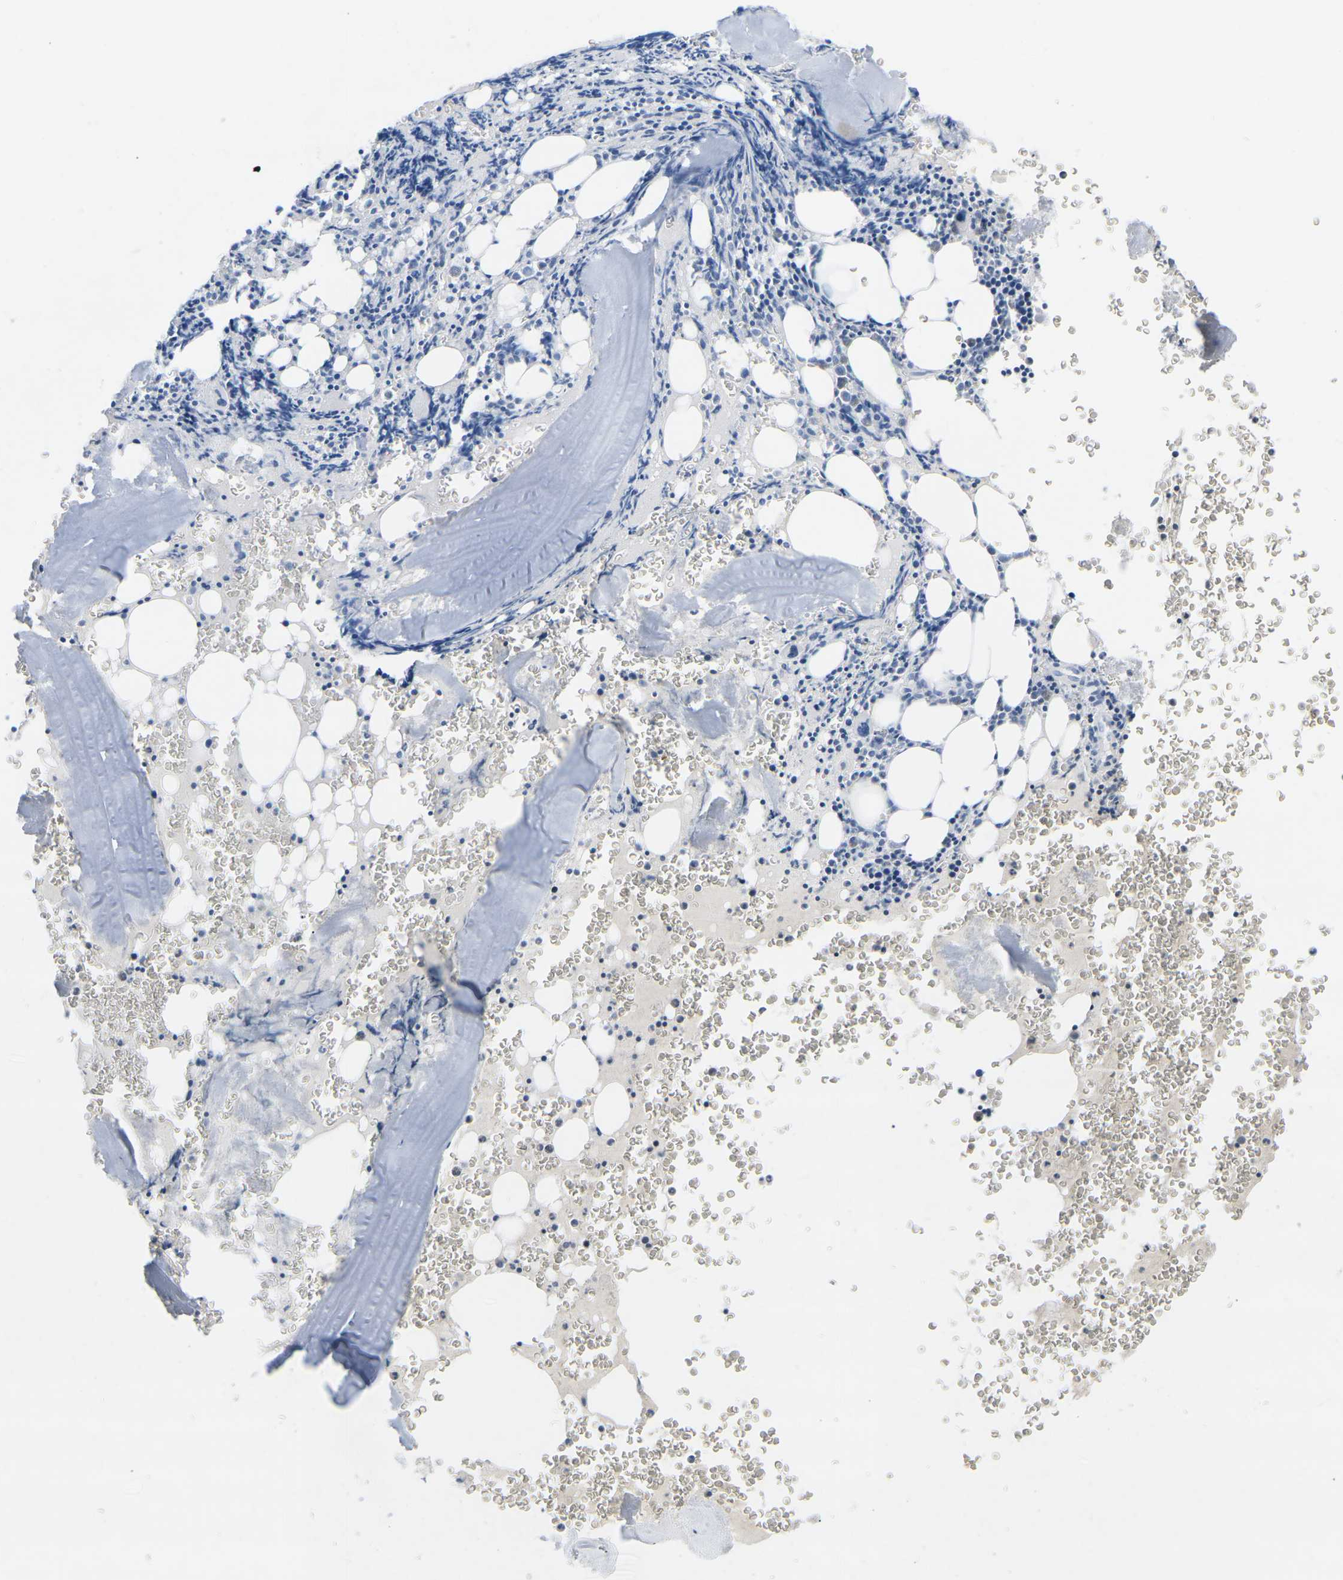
{"staining": {"intensity": "moderate", "quantity": "<25%", "location": "cytoplasmic/membranous"}, "tissue": "bone marrow", "cell_type": "Hematopoietic cells", "image_type": "normal", "snomed": [{"axis": "morphology", "description": "Normal tissue, NOS"}, {"axis": "morphology", "description": "Inflammation, NOS"}, {"axis": "topography", "description": "Bone marrow"}], "caption": "Normal bone marrow reveals moderate cytoplasmic/membranous positivity in approximately <25% of hematopoietic cells The staining was performed using DAB, with brown indicating positive protein expression. Nuclei are stained blue with hematoxylin..", "gene": "HBG2", "patient": {"sex": "male", "age": 37}}